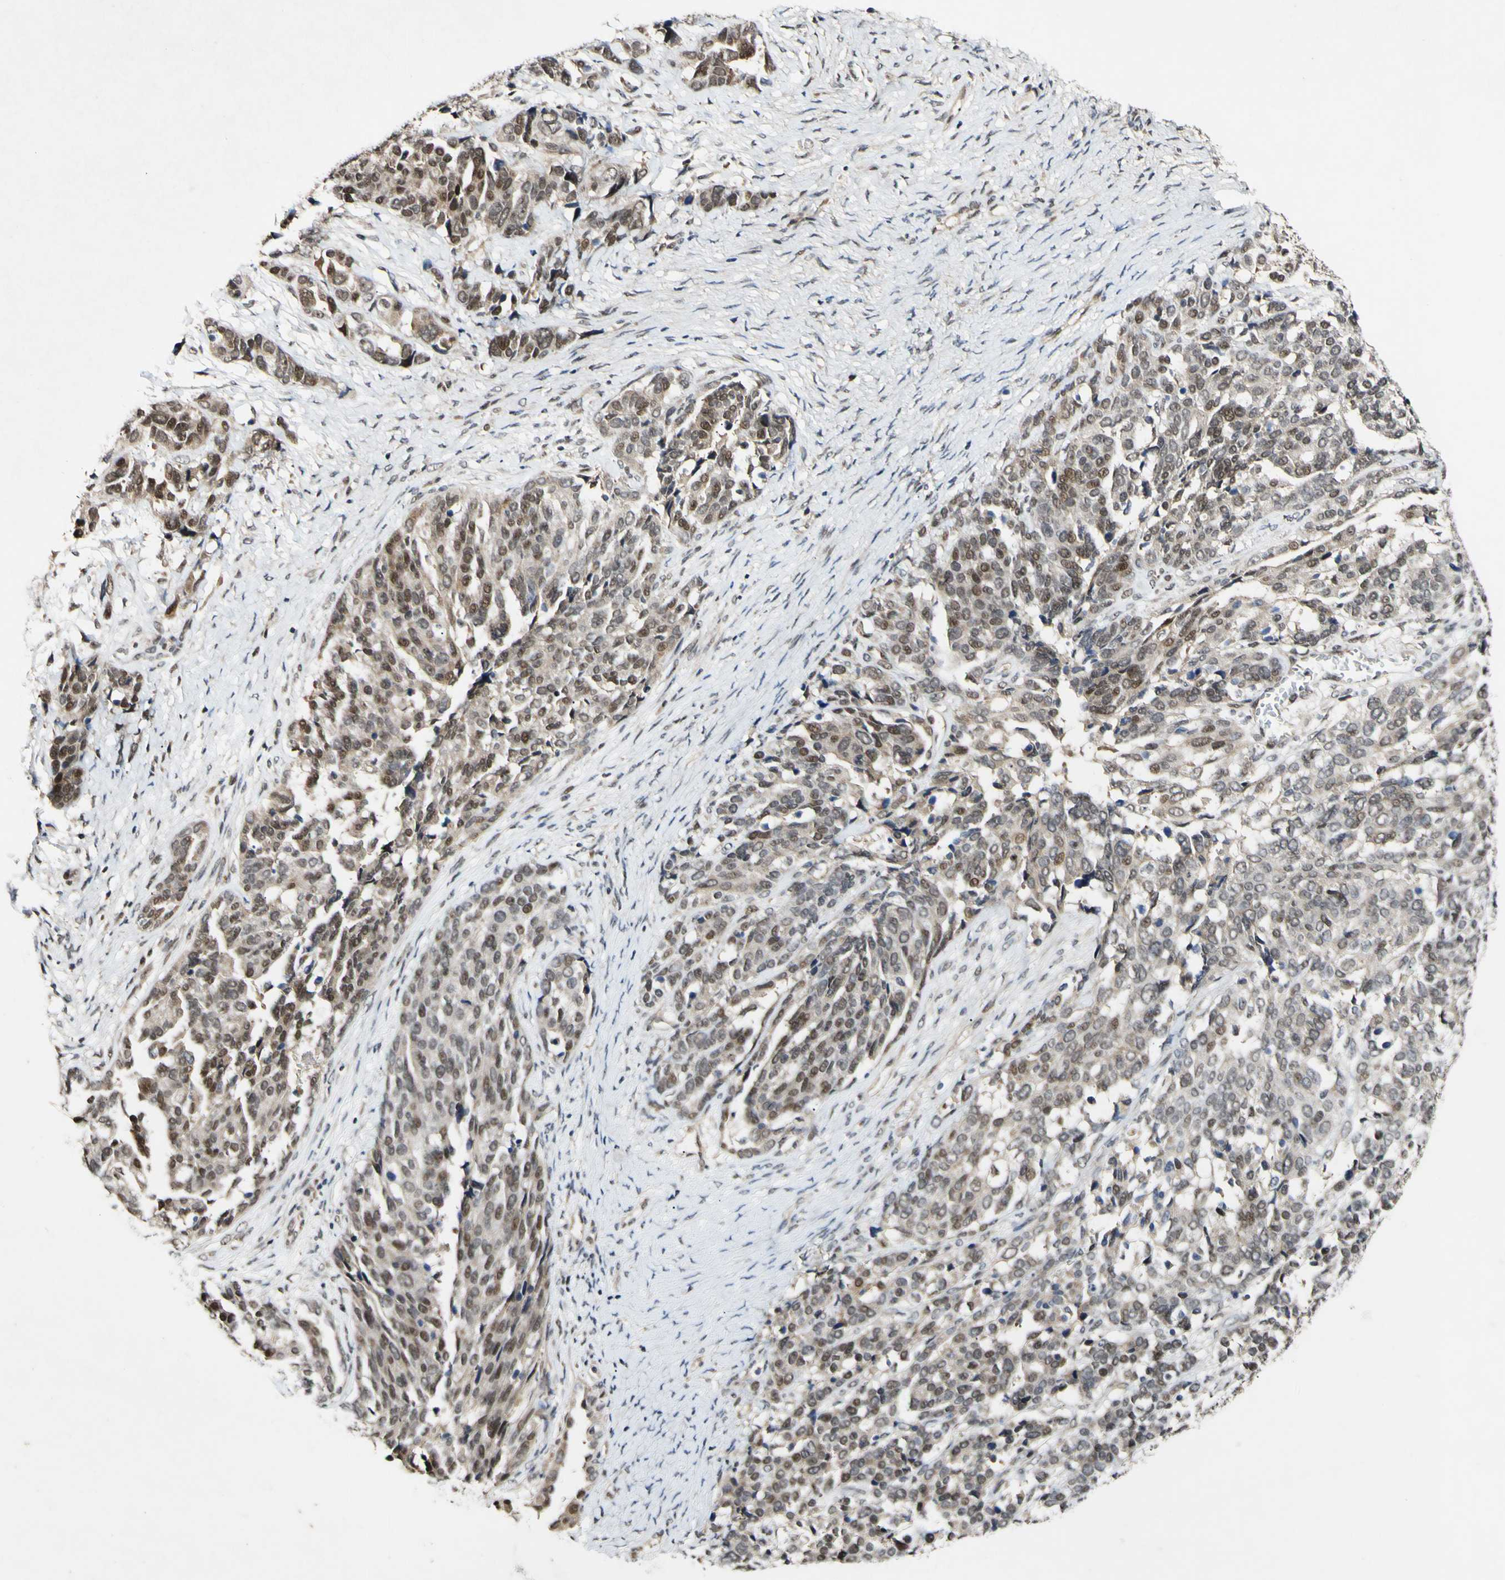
{"staining": {"intensity": "moderate", "quantity": "25%-75%", "location": "cytoplasmic/membranous,nuclear"}, "tissue": "ovarian cancer", "cell_type": "Tumor cells", "image_type": "cancer", "snomed": [{"axis": "morphology", "description": "Cystadenocarcinoma, serous, NOS"}, {"axis": "topography", "description": "Ovary"}], "caption": "About 25%-75% of tumor cells in ovarian cancer show moderate cytoplasmic/membranous and nuclear protein staining as visualized by brown immunohistochemical staining.", "gene": "POLR2F", "patient": {"sex": "female", "age": 44}}